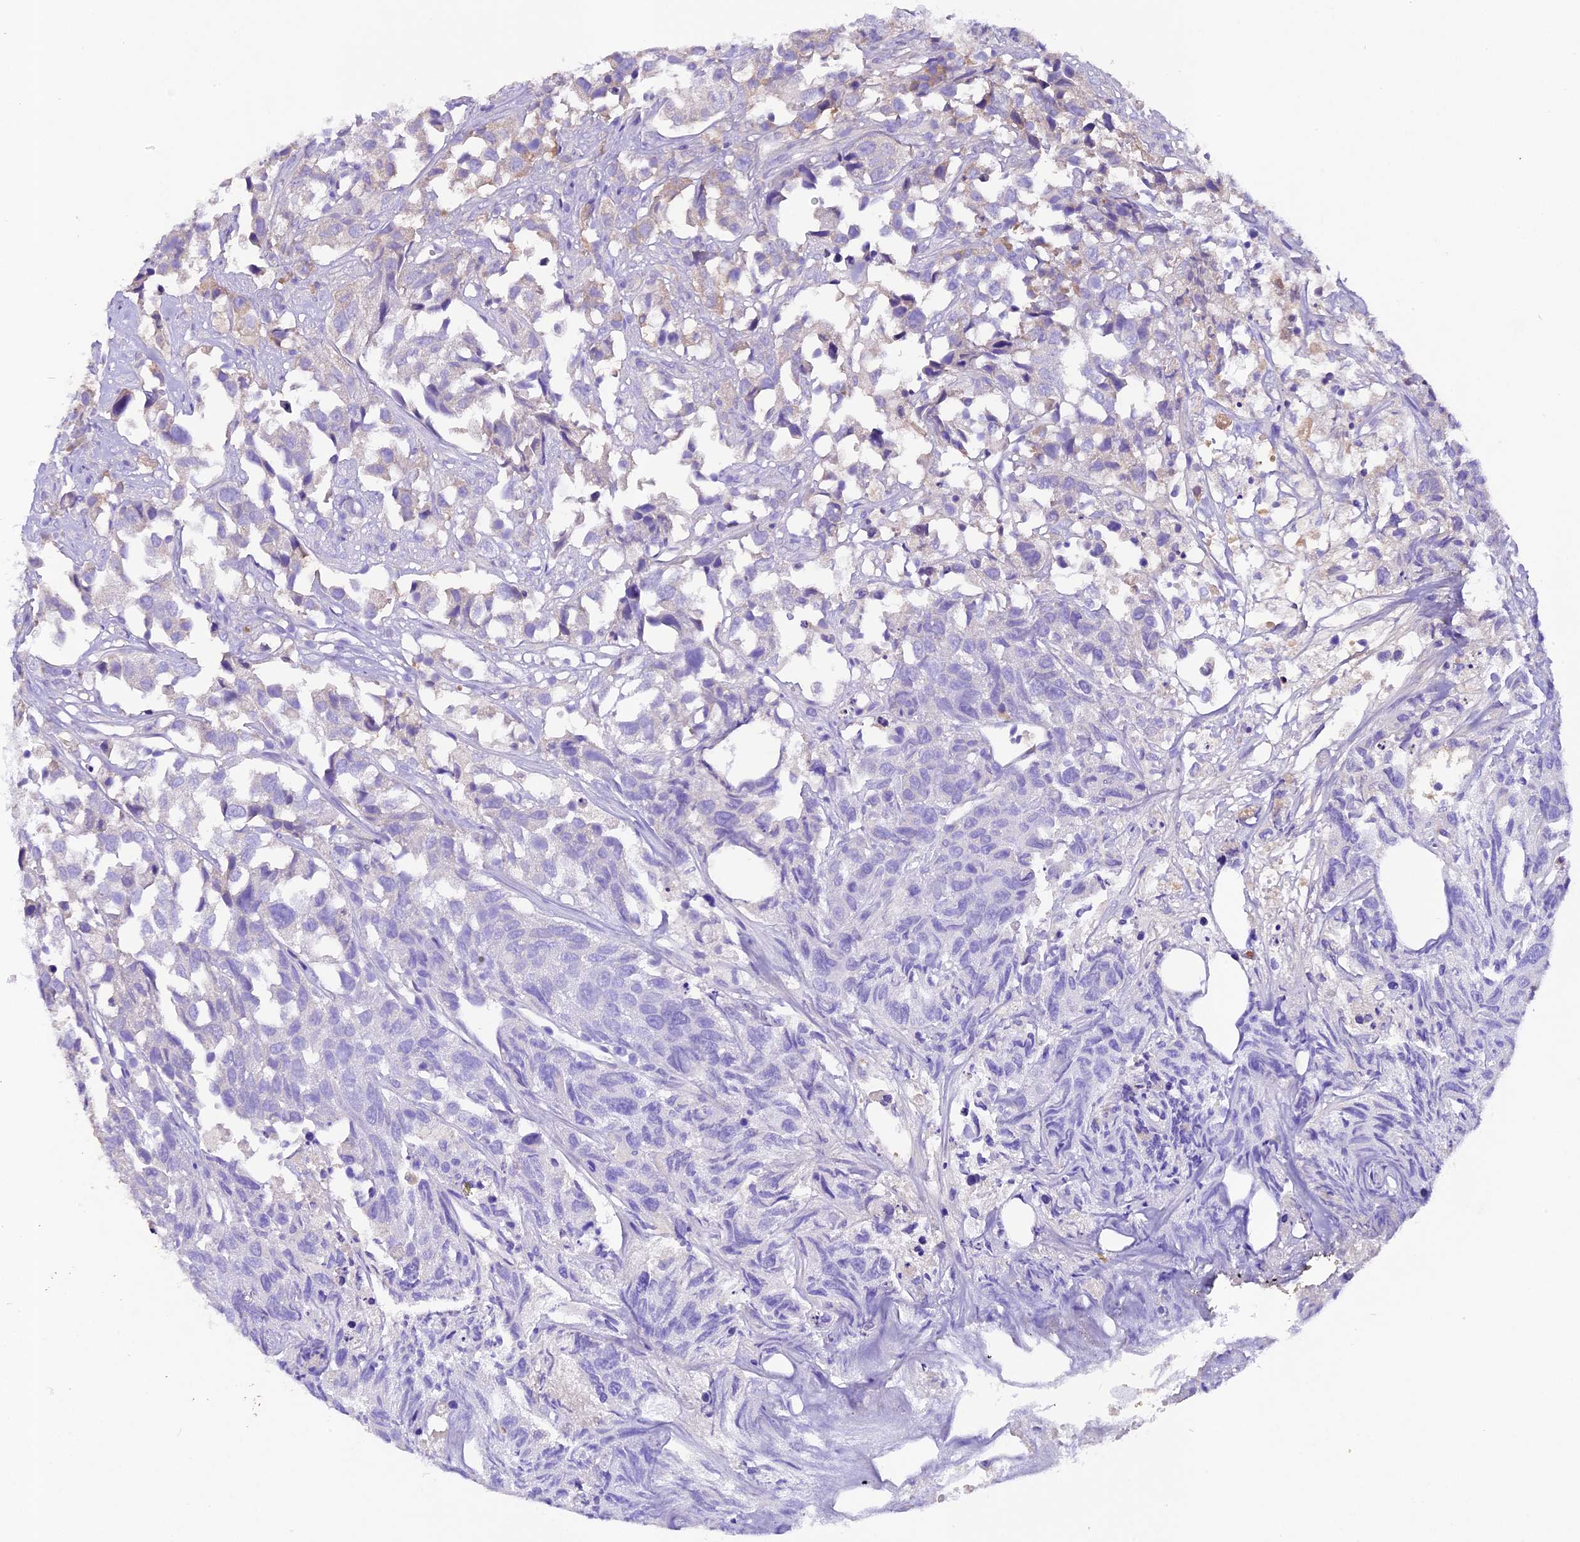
{"staining": {"intensity": "negative", "quantity": "none", "location": "none"}, "tissue": "urothelial cancer", "cell_type": "Tumor cells", "image_type": "cancer", "snomed": [{"axis": "morphology", "description": "Urothelial carcinoma, High grade"}, {"axis": "topography", "description": "Urinary bladder"}], "caption": "Urothelial cancer stained for a protein using immunohistochemistry reveals no positivity tumor cells.", "gene": "SIX5", "patient": {"sex": "female", "age": 75}}